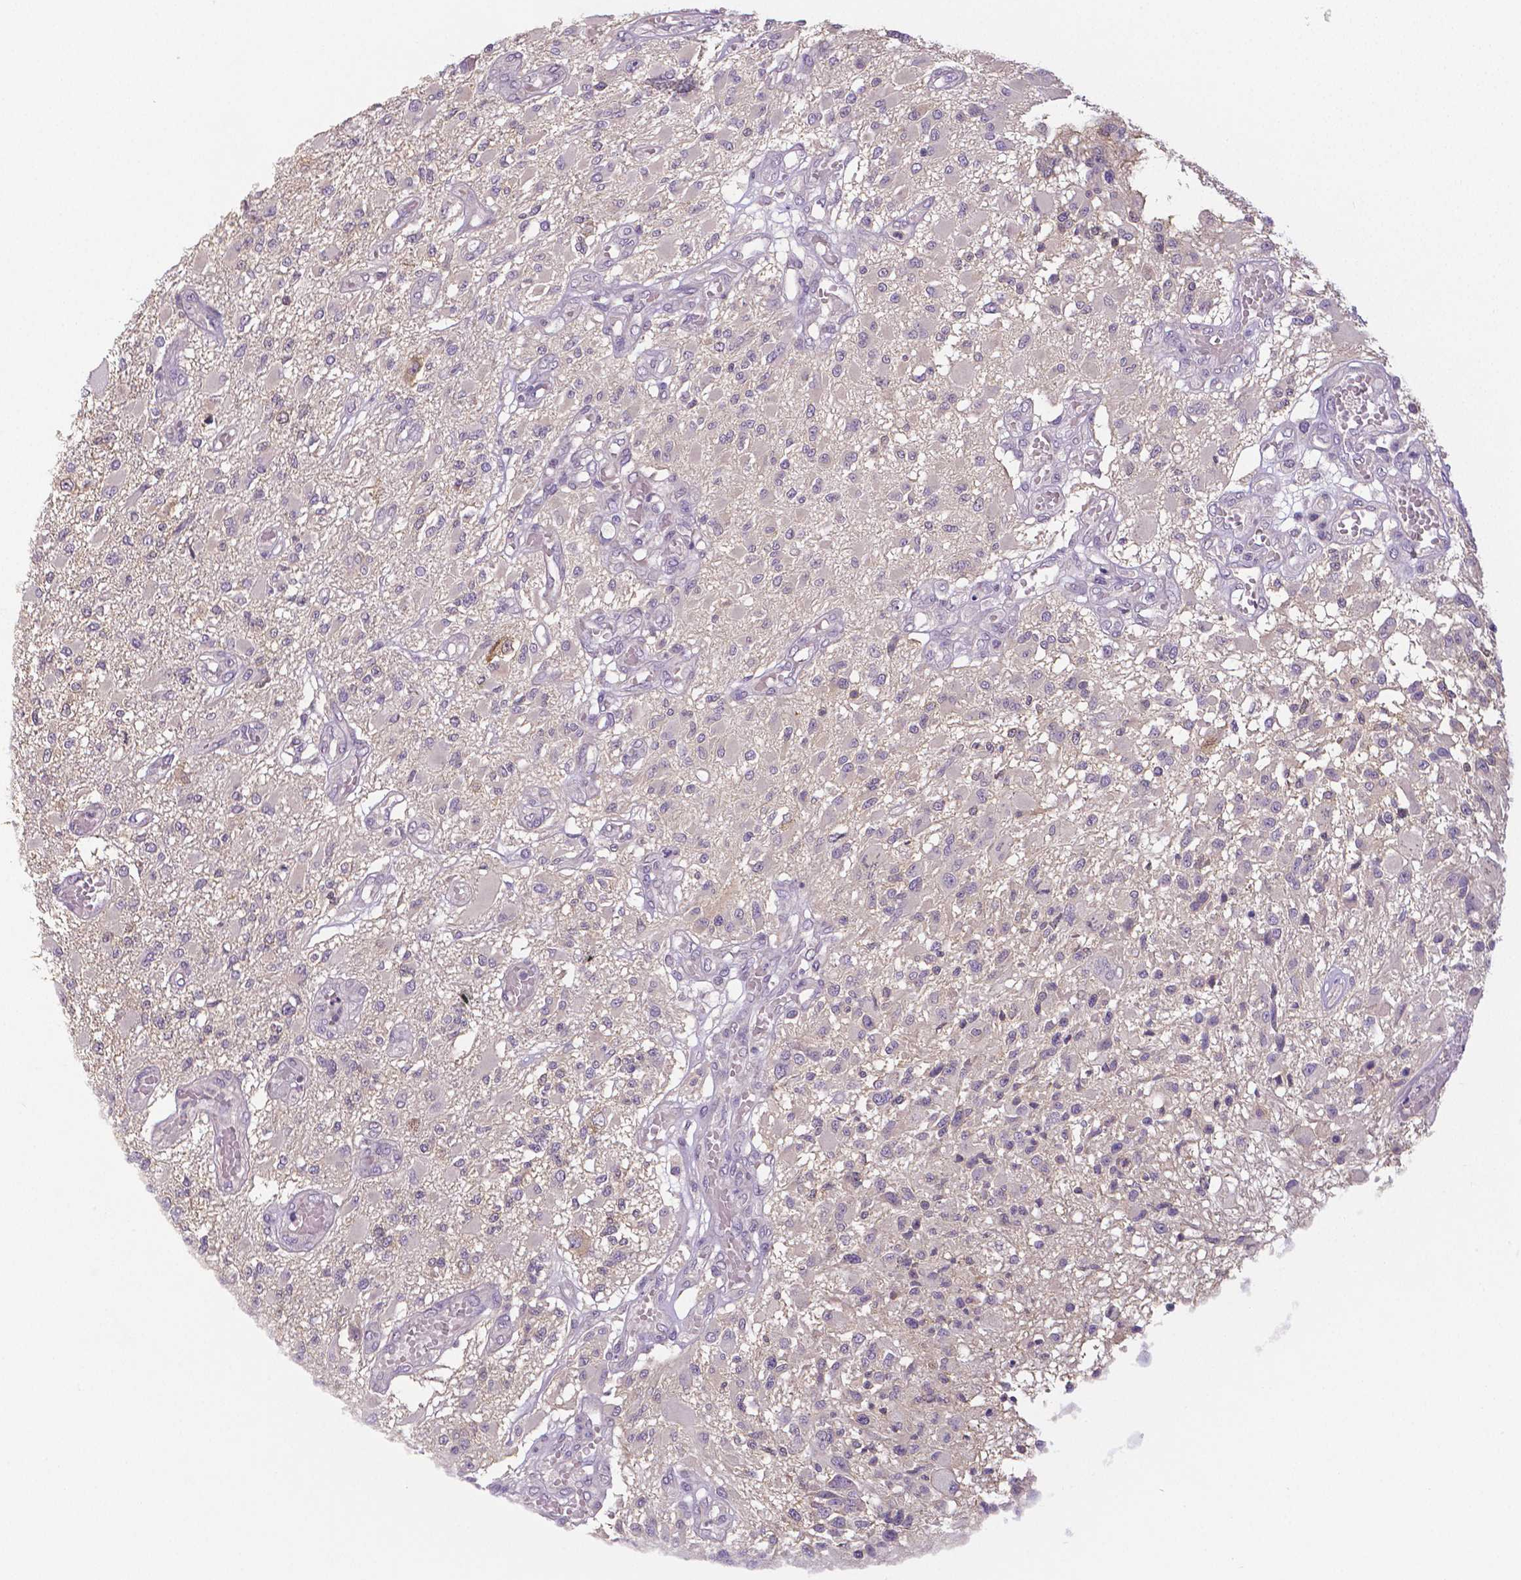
{"staining": {"intensity": "negative", "quantity": "none", "location": "none"}, "tissue": "glioma", "cell_type": "Tumor cells", "image_type": "cancer", "snomed": [{"axis": "morphology", "description": "Glioma, malignant, High grade"}, {"axis": "topography", "description": "Brain"}], "caption": "A high-resolution photomicrograph shows IHC staining of glioma, which demonstrates no significant expression in tumor cells.", "gene": "CRMP1", "patient": {"sex": "female", "age": 63}}